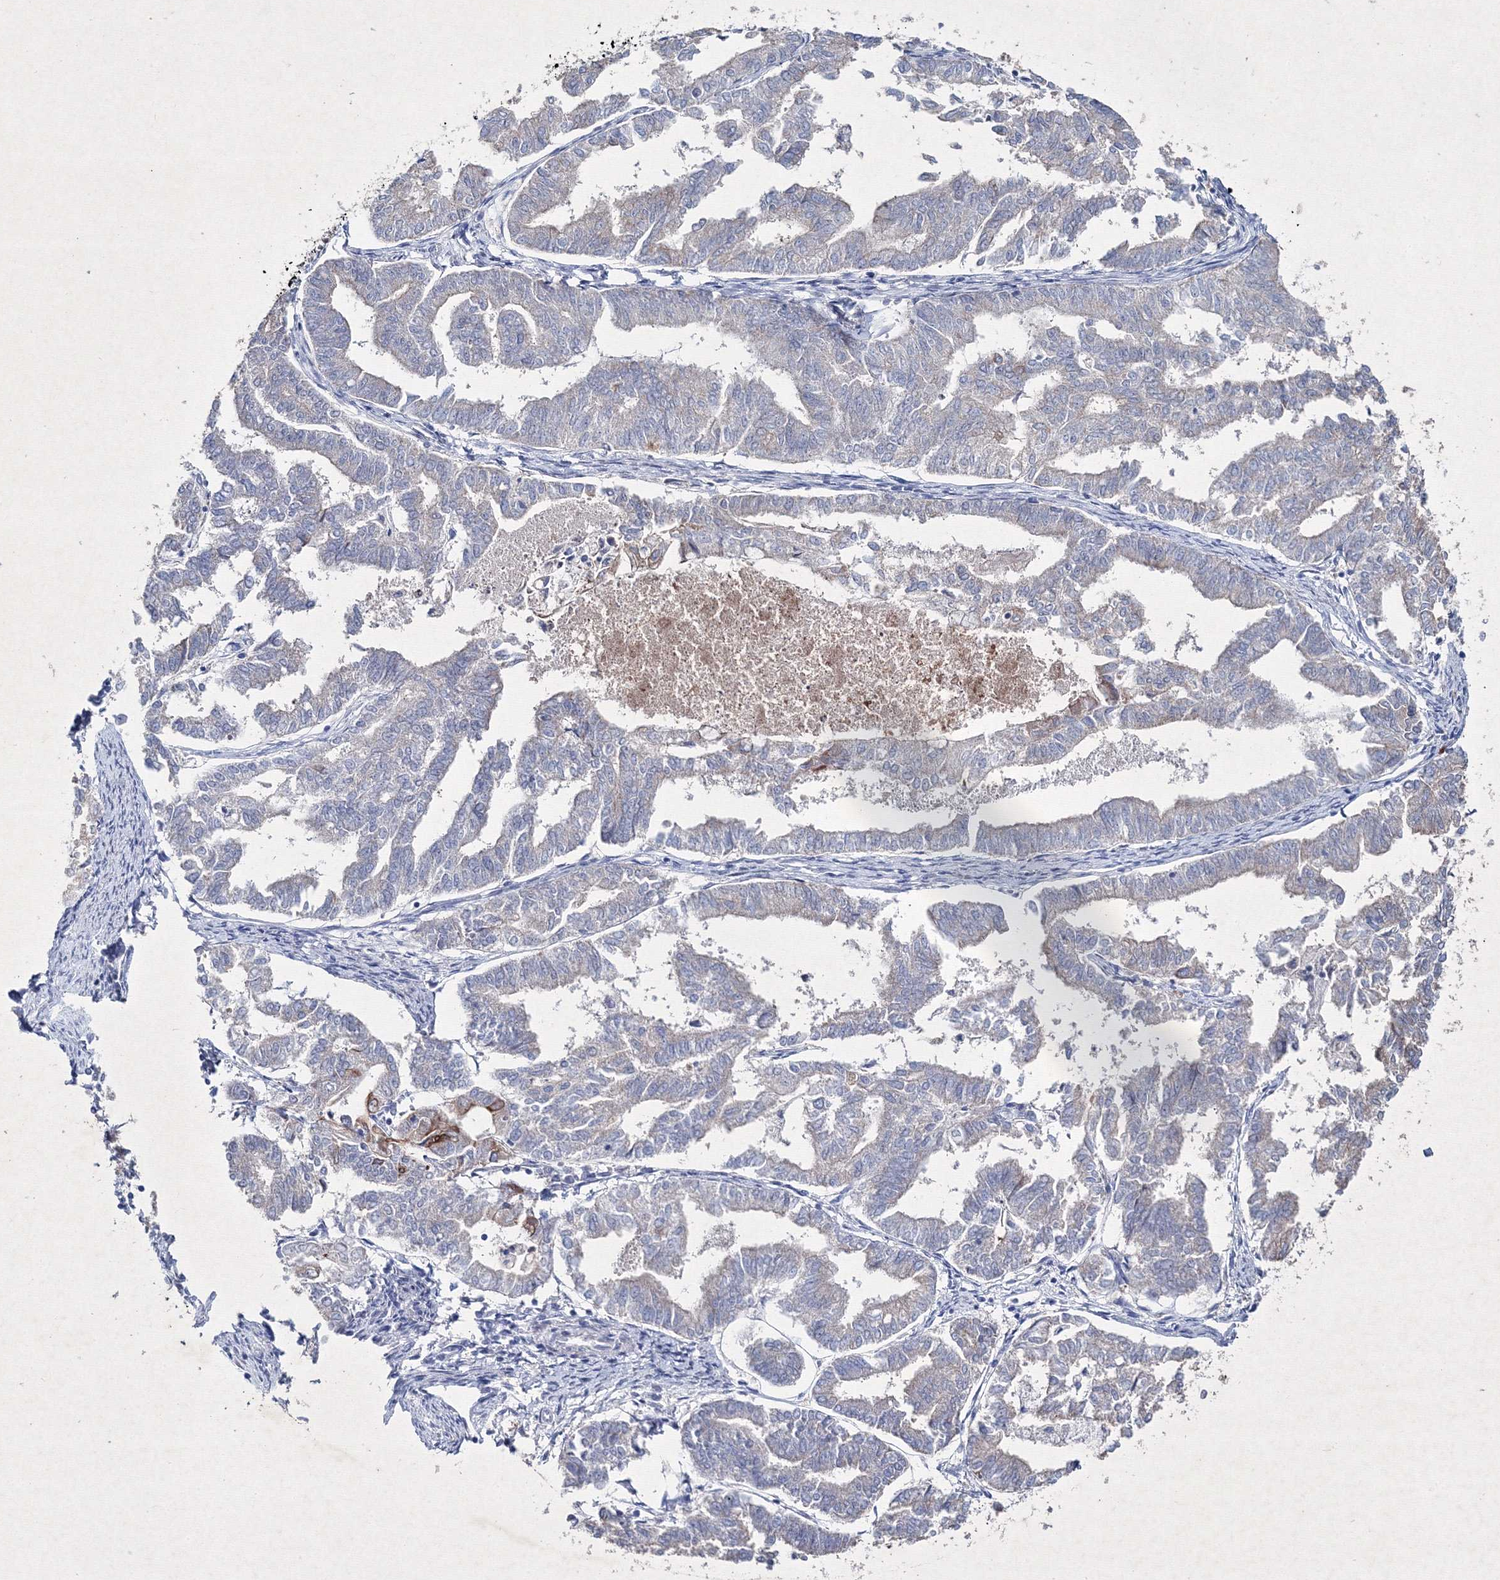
{"staining": {"intensity": "negative", "quantity": "none", "location": "none"}, "tissue": "endometrial cancer", "cell_type": "Tumor cells", "image_type": "cancer", "snomed": [{"axis": "morphology", "description": "Adenocarcinoma, NOS"}, {"axis": "topography", "description": "Endometrium"}], "caption": "There is no significant staining in tumor cells of endometrial cancer (adenocarcinoma).", "gene": "SMIM29", "patient": {"sex": "female", "age": 79}}